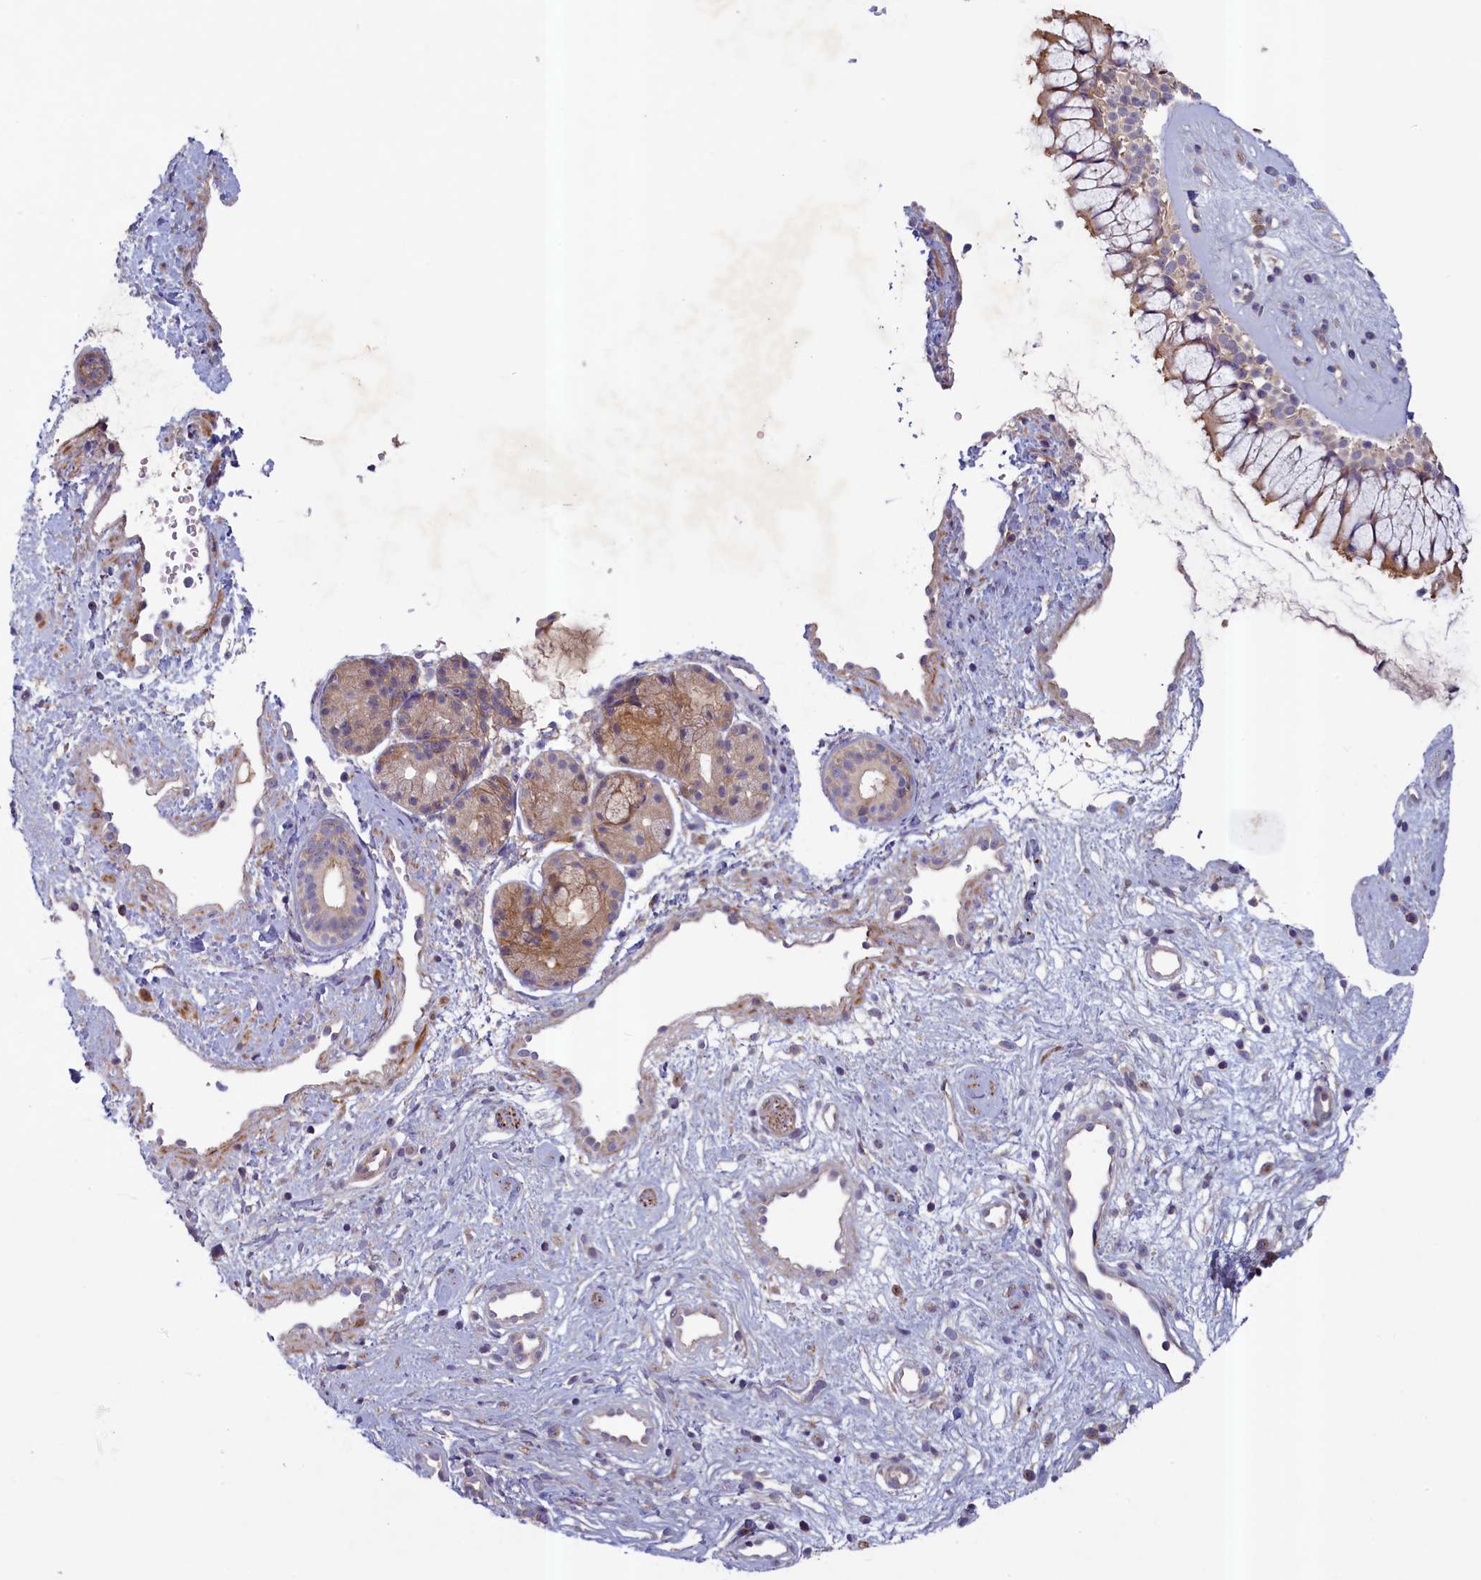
{"staining": {"intensity": "moderate", "quantity": ">75%", "location": "cytoplasmic/membranous"}, "tissue": "nasopharynx", "cell_type": "Respiratory epithelial cells", "image_type": "normal", "snomed": [{"axis": "morphology", "description": "Normal tissue, NOS"}, {"axis": "topography", "description": "Nasopharynx"}], "caption": "Human nasopharynx stained with a protein marker demonstrates moderate staining in respiratory epithelial cells.", "gene": "NUBP1", "patient": {"sex": "male", "age": 32}}